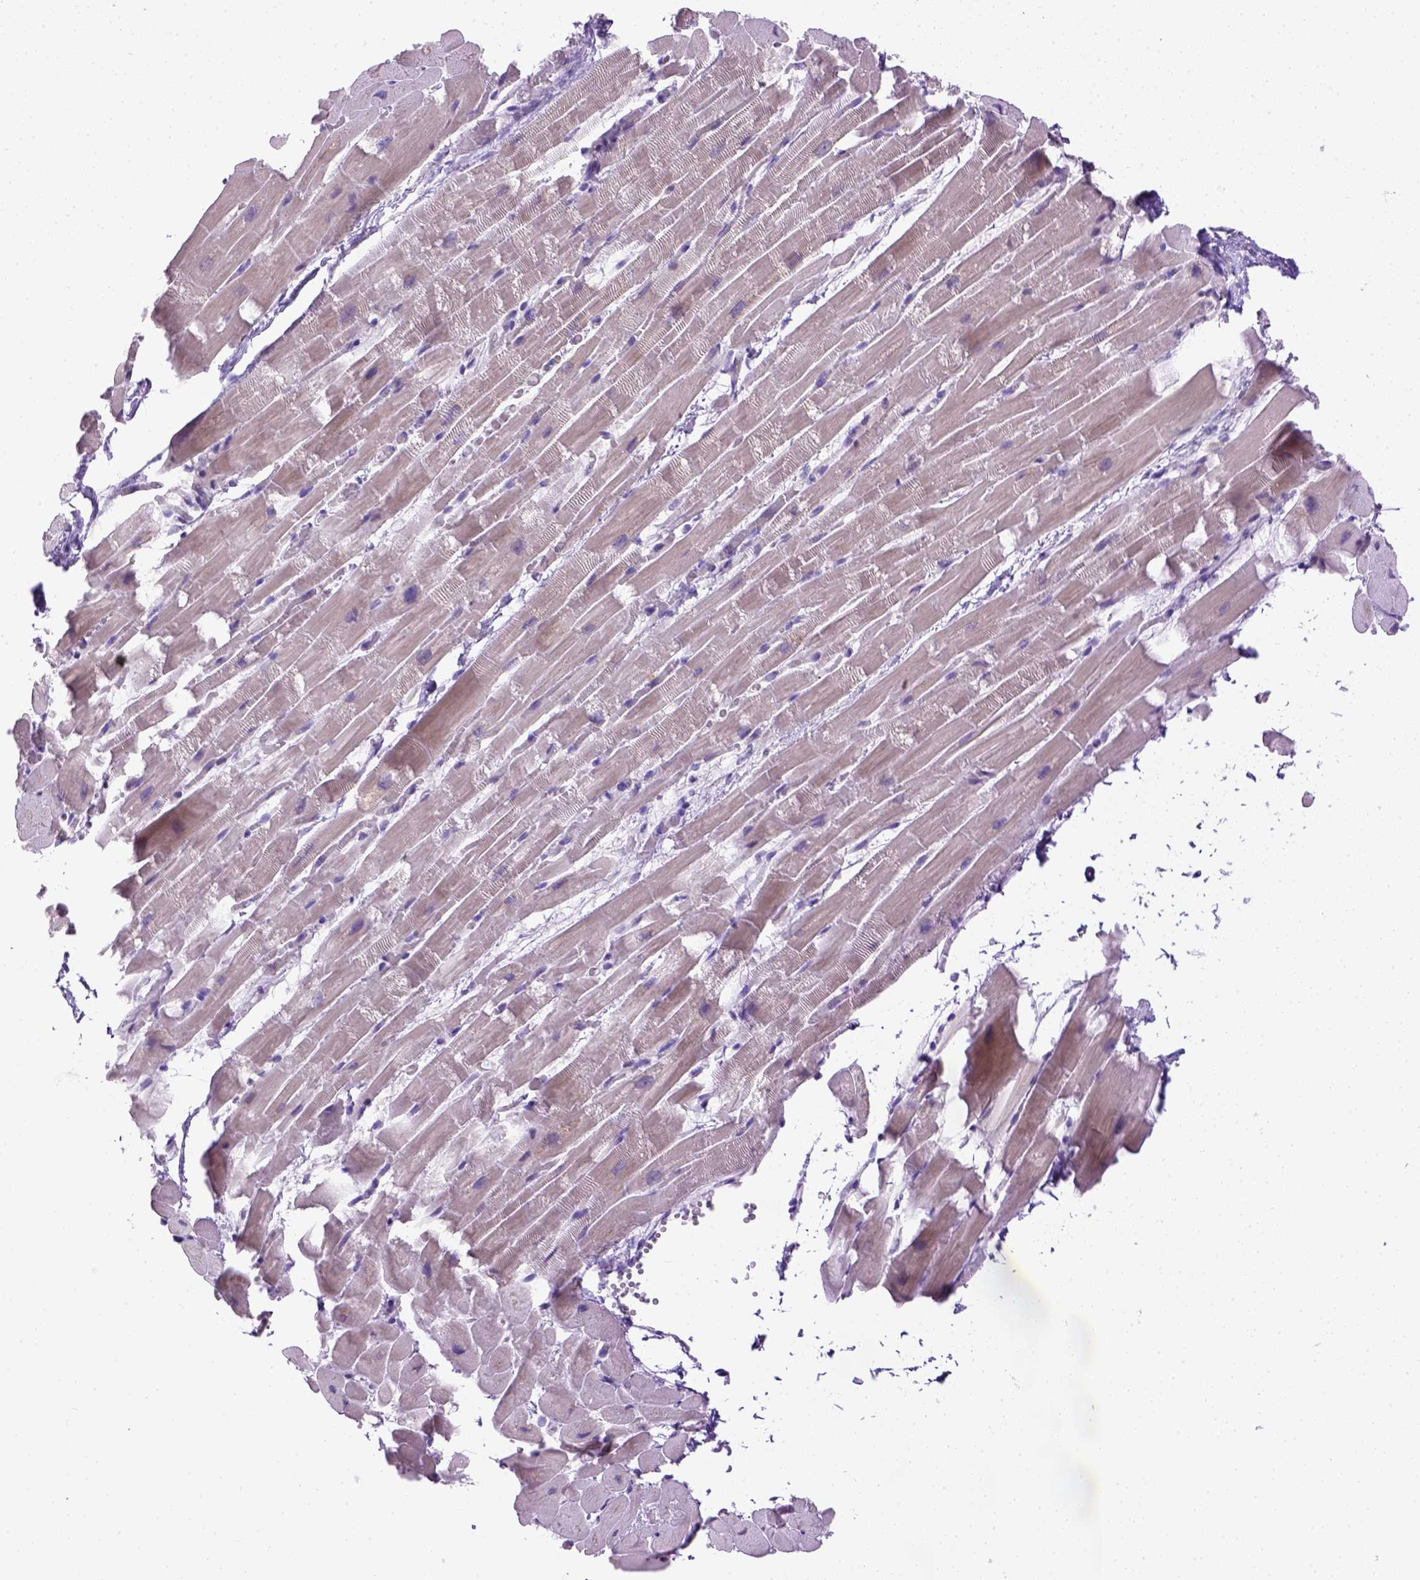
{"staining": {"intensity": "negative", "quantity": "none", "location": "none"}, "tissue": "heart muscle", "cell_type": "Cardiomyocytes", "image_type": "normal", "snomed": [{"axis": "morphology", "description": "Normal tissue, NOS"}, {"axis": "topography", "description": "Heart"}], "caption": "DAB immunohistochemical staining of benign heart muscle reveals no significant staining in cardiomyocytes.", "gene": "CYP24A1", "patient": {"sex": "male", "age": 37}}